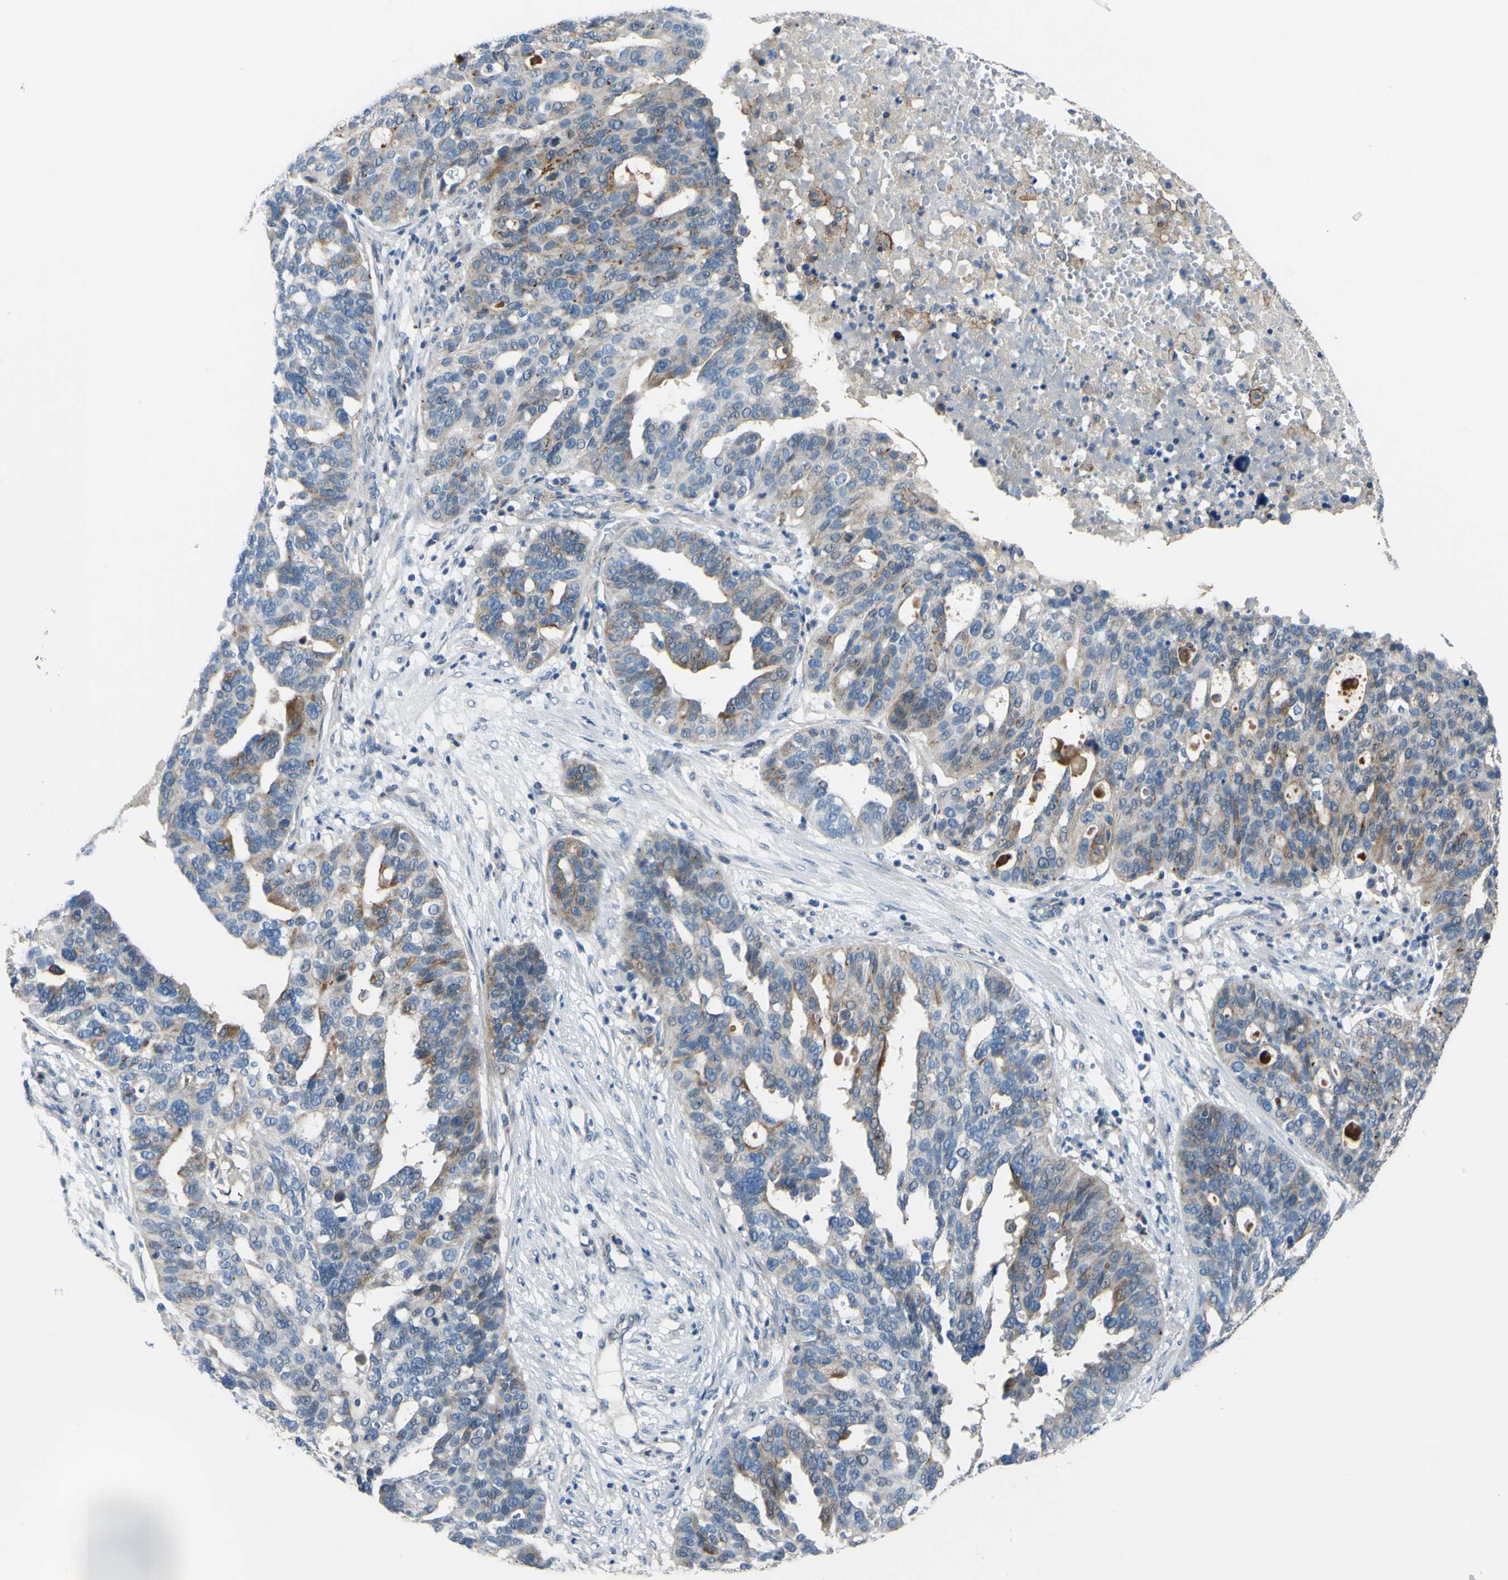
{"staining": {"intensity": "weak", "quantity": "25%-75%", "location": "cytoplasmic/membranous"}, "tissue": "ovarian cancer", "cell_type": "Tumor cells", "image_type": "cancer", "snomed": [{"axis": "morphology", "description": "Cystadenocarcinoma, serous, NOS"}, {"axis": "topography", "description": "Ovary"}], "caption": "Ovarian cancer tissue shows weak cytoplasmic/membranous staining in approximately 25%-75% of tumor cells, visualized by immunohistochemistry. Using DAB (3,3'-diaminobenzidine) (brown) and hematoxylin (blue) stains, captured at high magnification using brightfield microscopy.", "gene": "ARHGAP1", "patient": {"sex": "female", "age": 59}}